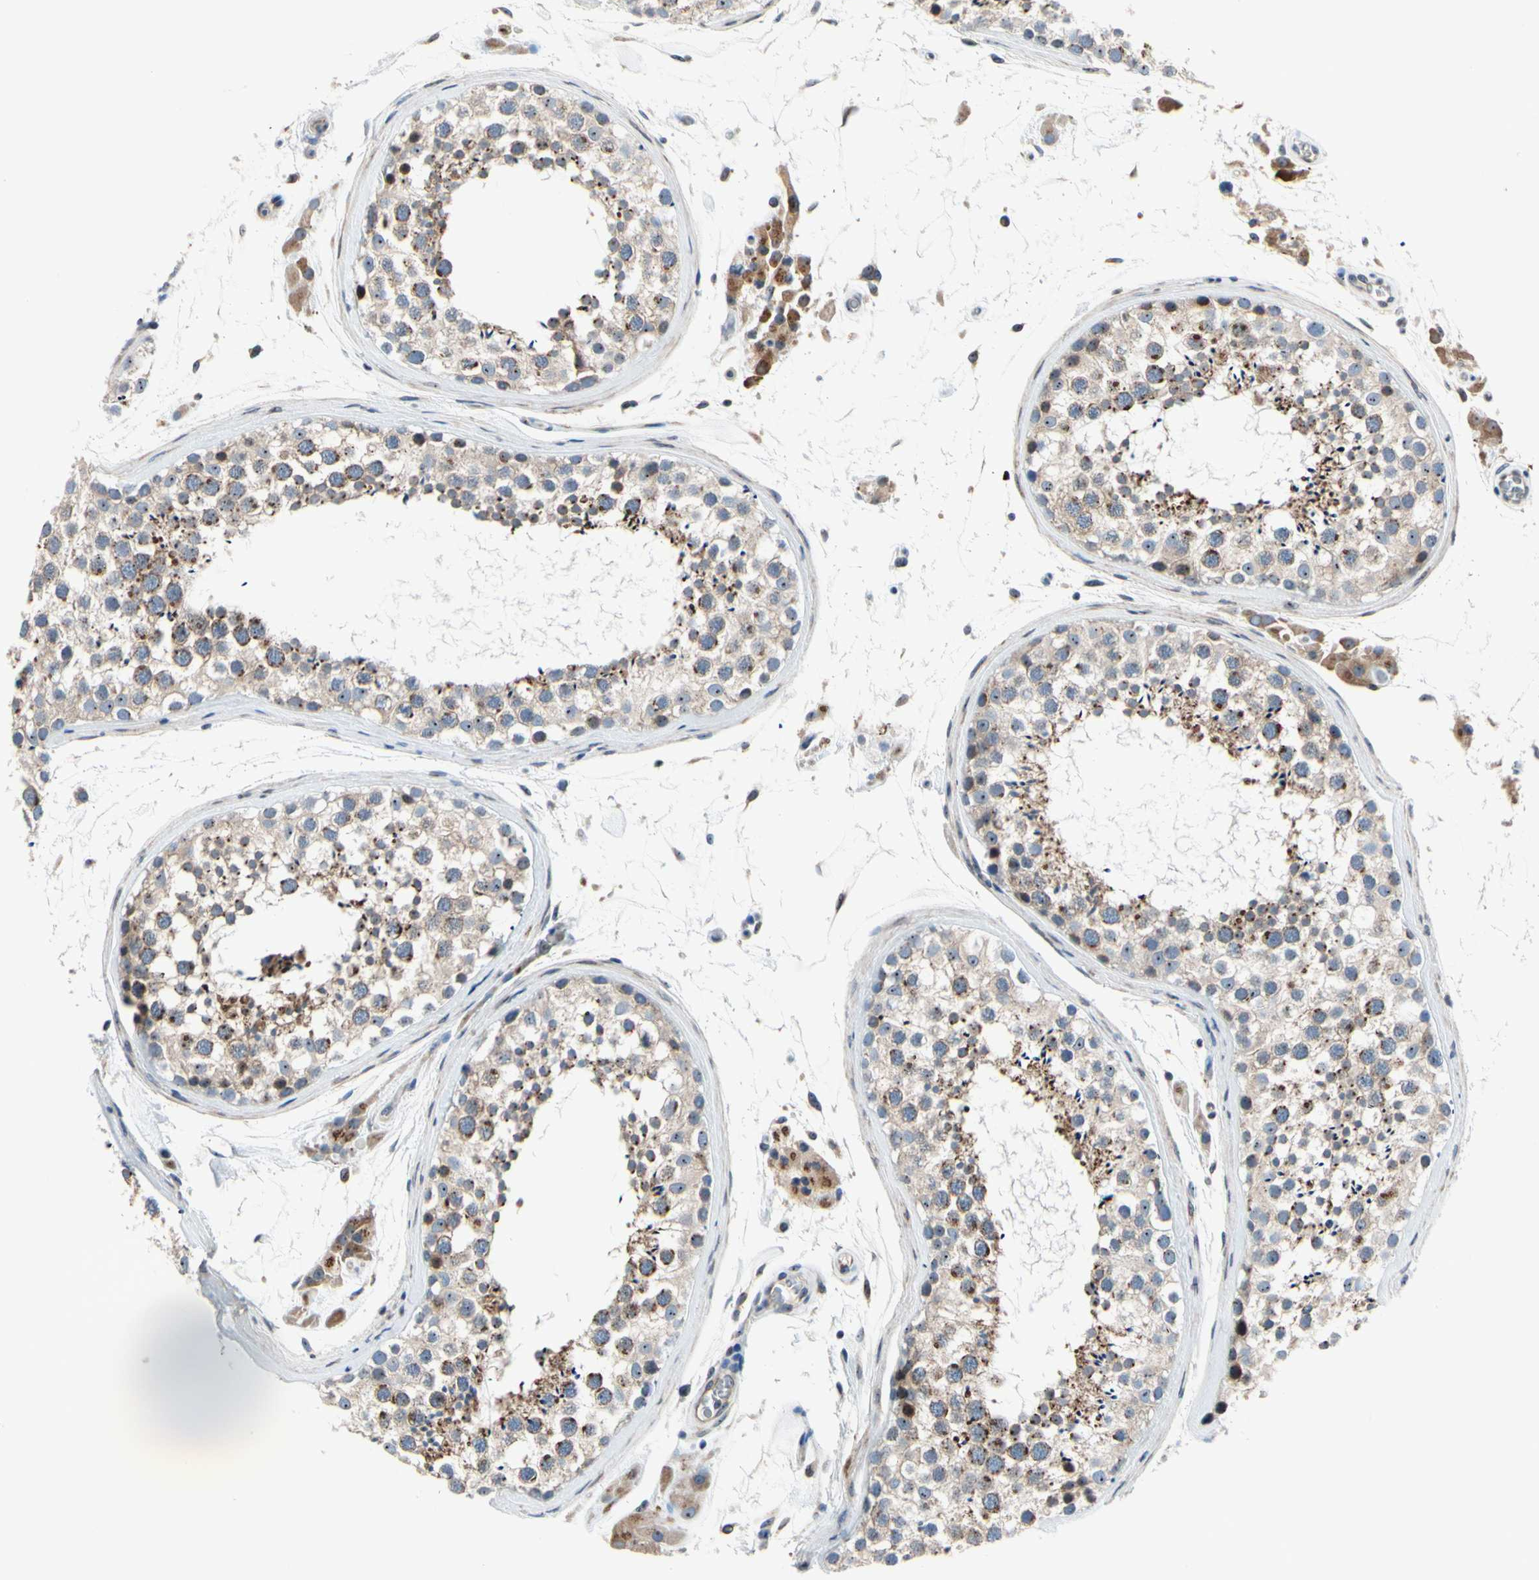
{"staining": {"intensity": "weak", "quantity": ">75%", "location": "cytoplasmic/membranous"}, "tissue": "testis", "cell_type": "Cells in seminiferous ducts", "image_type": "normal", "snomed": [{"axis": "morphology", "description": "Normal tissue, NOS"}, {"axis": "topography", "description": "Testis"}], "caption": "Immunohistochemical staining of normal human testis demonstrates low levels of weak cytoplasmic/membranous positivity in approximately >75% of cells in seminiferous ducts. (Stains: DAB in brown, nuclei in blue, Microscopy: brightfield microscopy at high magnification).", "gene": "TMED7", "patient": {"sex": "male", "age": 46}}